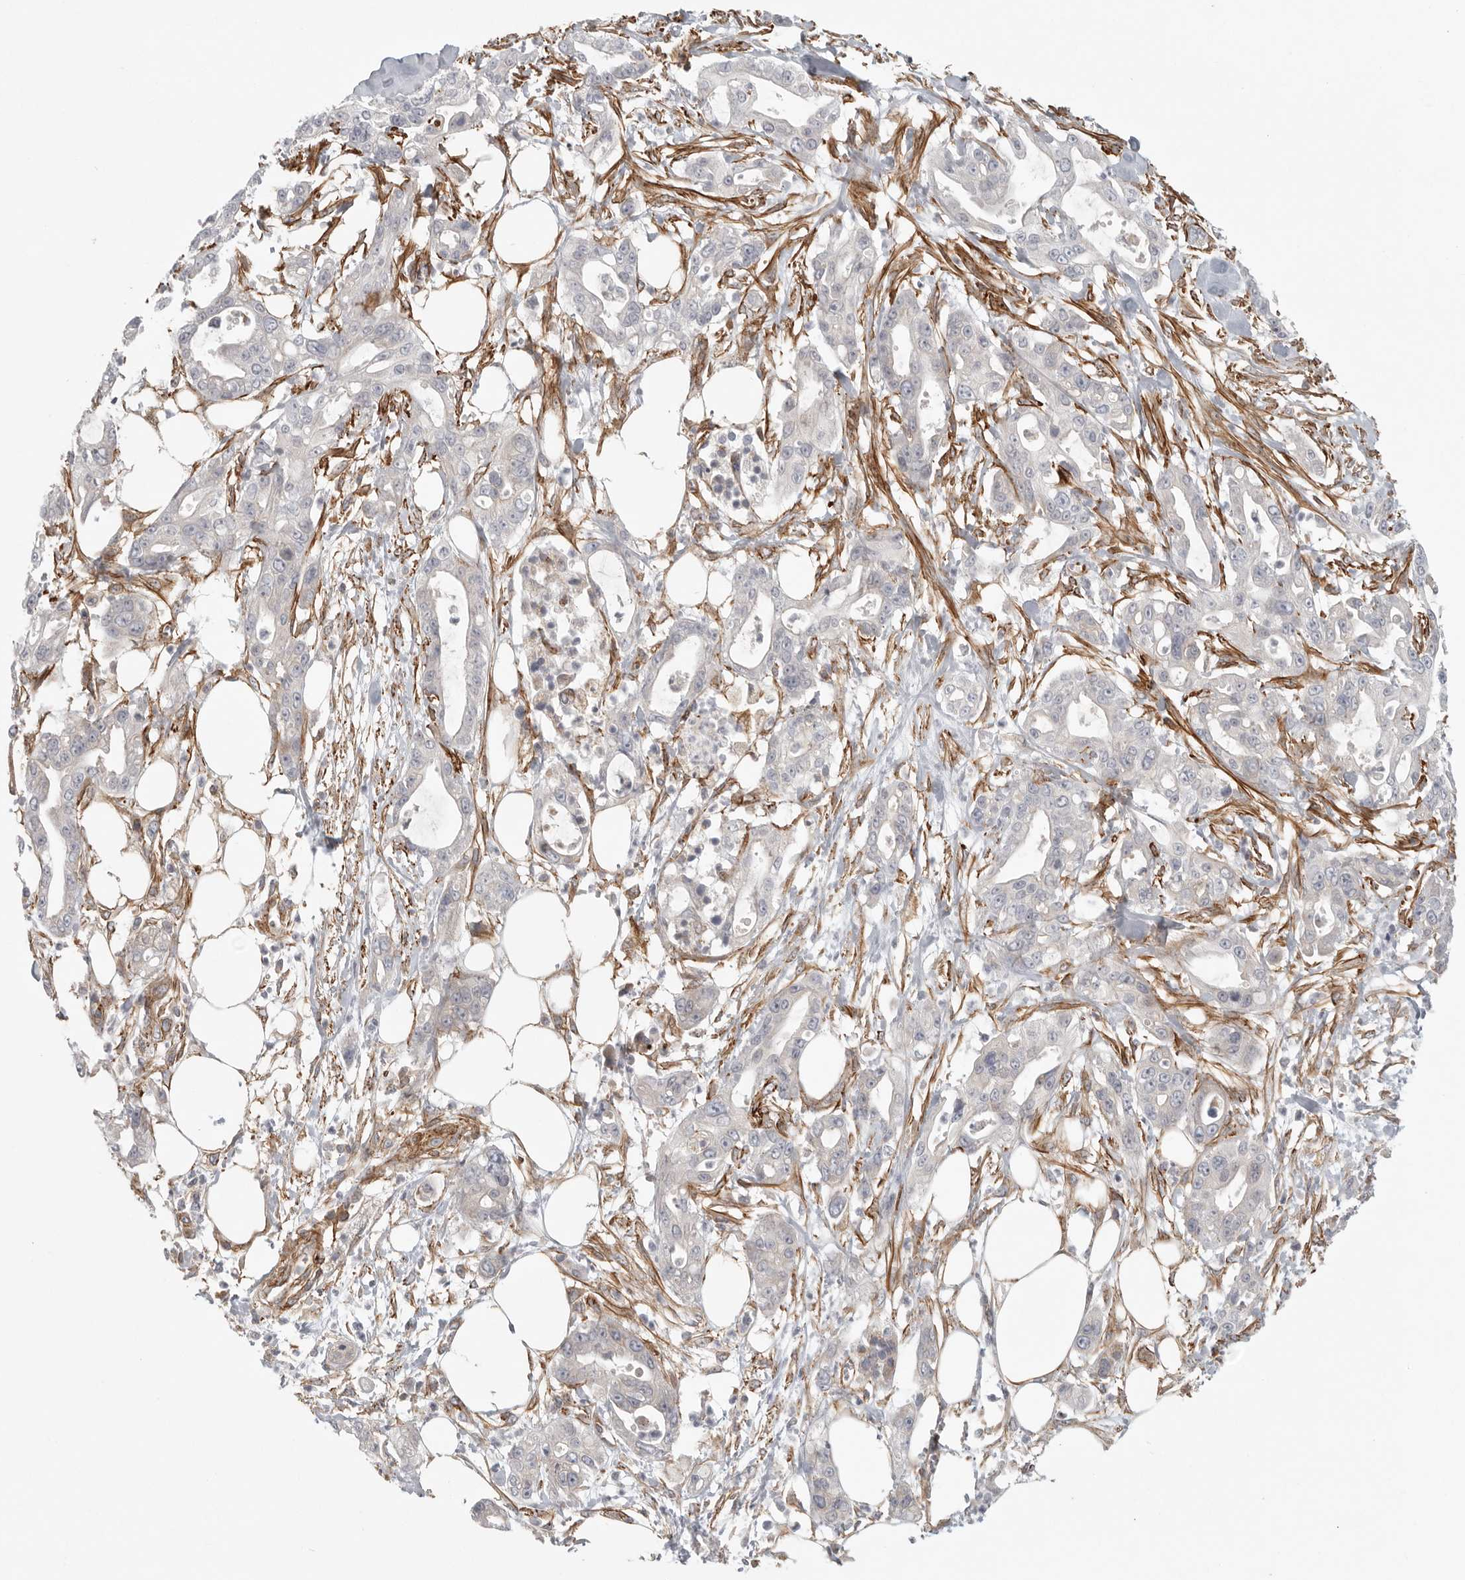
{"staining": {"intensity": "negative", "quantity": "none", "location": "none"}, "tissue": "pancreatic cancer", "cell_type": "Tumor cells", "image_type": "cancer", "snomed": [{"axis": "morphology", "description": "Adenocarcinoma, NOS"}, {"axis": "topography", "description": "Pancreas"}], "caption": "IHC histopathology image of neoplastic tissue: adenocarcinoma (pancreatic) stained with DAB exhibits no significant protein positivity in tumor cells. (DAB (3,3'-diaminobenzidine) immunohistochemistry (IHC) with hematoxylin counter stain).", "gene": "LONRF1", "patient": {"sex": "male", "age": 68}}